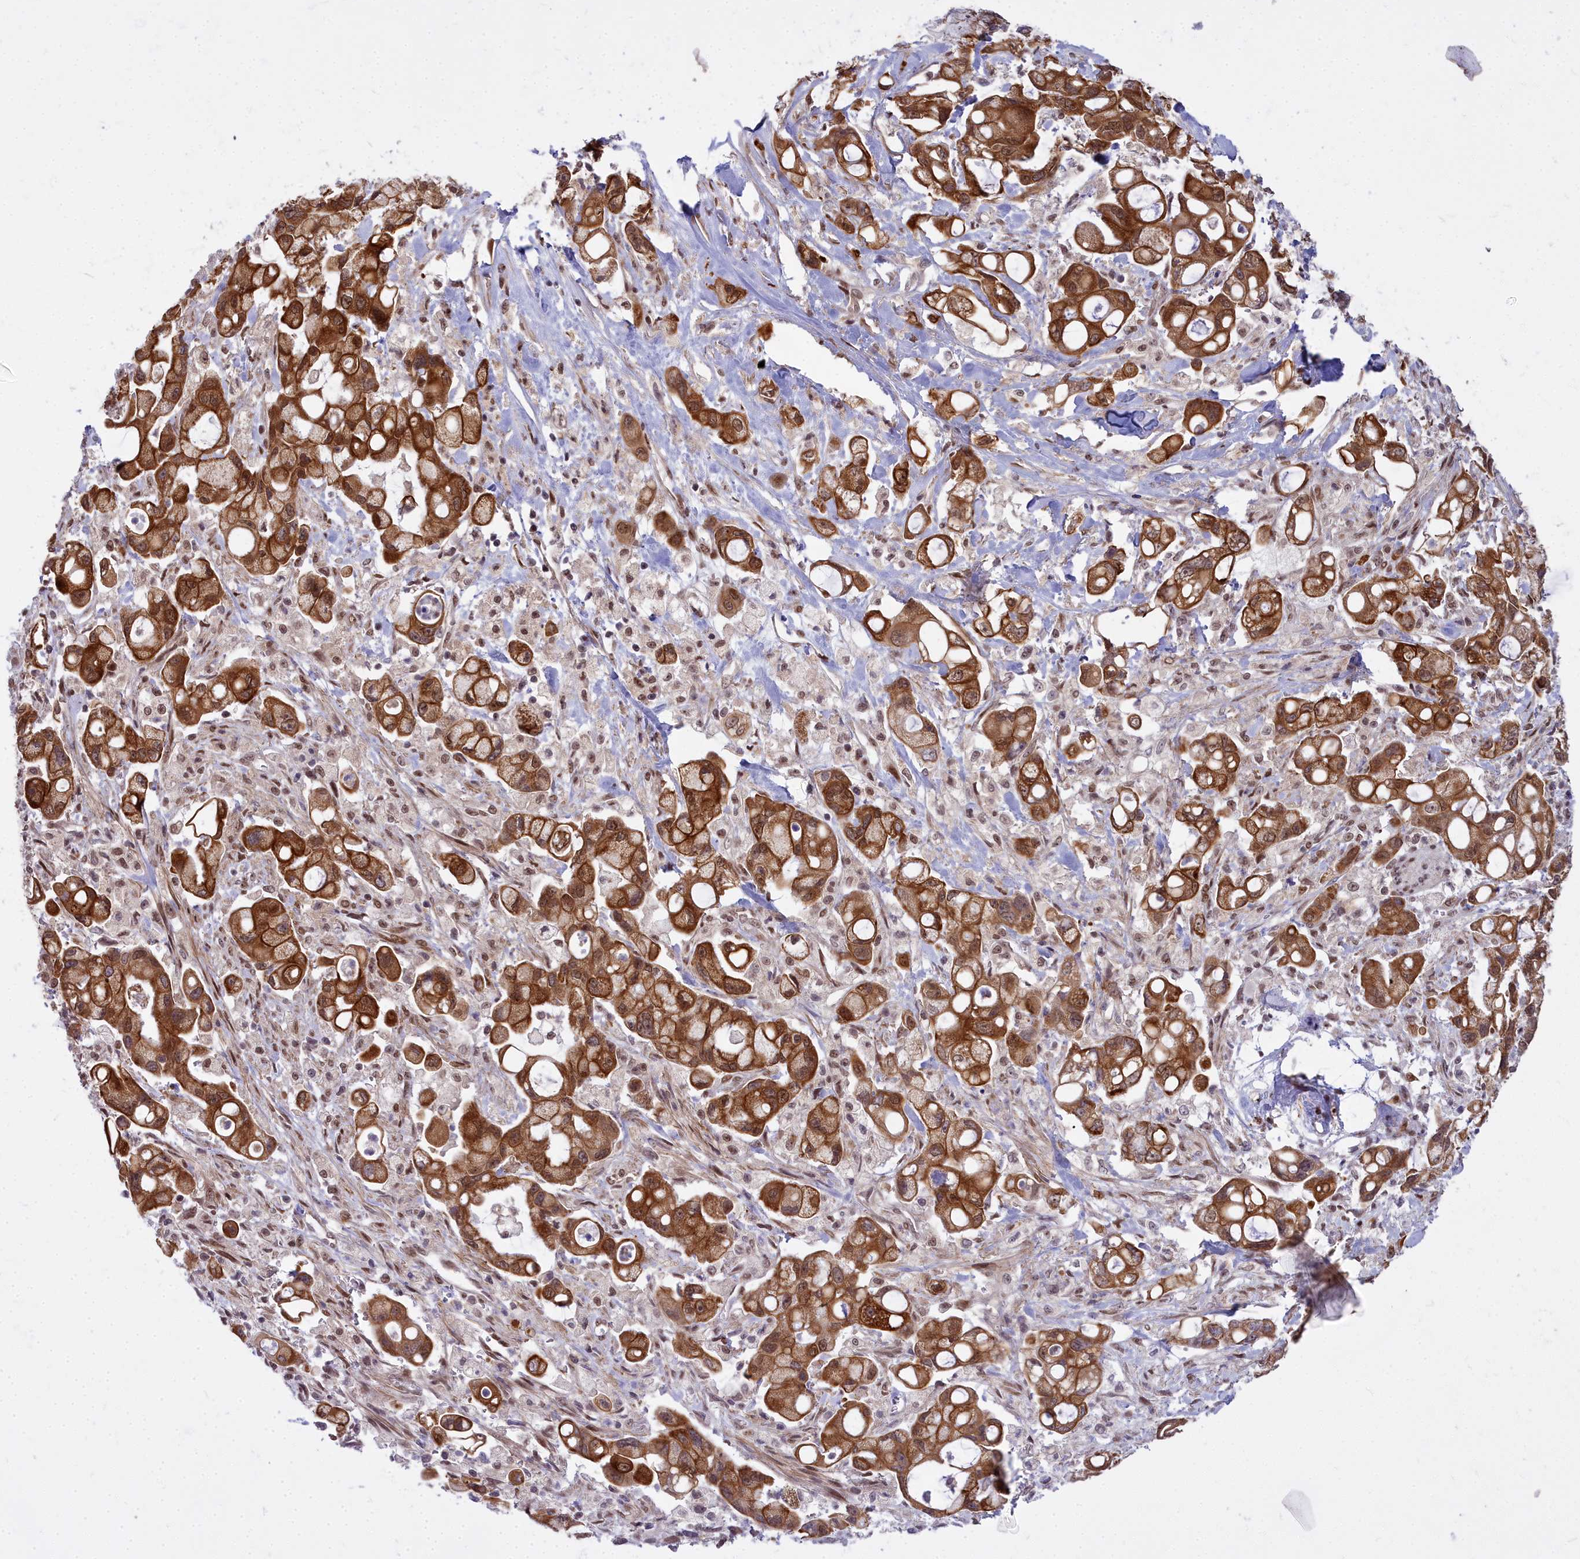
{"staining": {"intensity": "moderate", "quantity": ">75%", "location": "cytoplasmic/membranous,nuclear"}, "tissue": "pancreatic cancer", "cell_type": "Tumor cells", "image_type": "cancer", "snomed": [{"axis": "morphology", "description": "Adenocarcinoma, NOS"}, {"axis": "topography", "description": "Pancreas"}], "caption": "Brown immunohistochemical staining in human adenocarcinoma (pancreatic) displays moderate cytoplasmic/membranous and nuclear staining in about >75% of tumor cells. The staining was performed using DAB (3,3'-diaminobenzidine) to visualize the protein expression in brown, while the nuclei were stained in blue with hematoxylin (Magnification: 20x).", "gene": "ABCB8", "patient": {"sex": "male", "age": 68}}